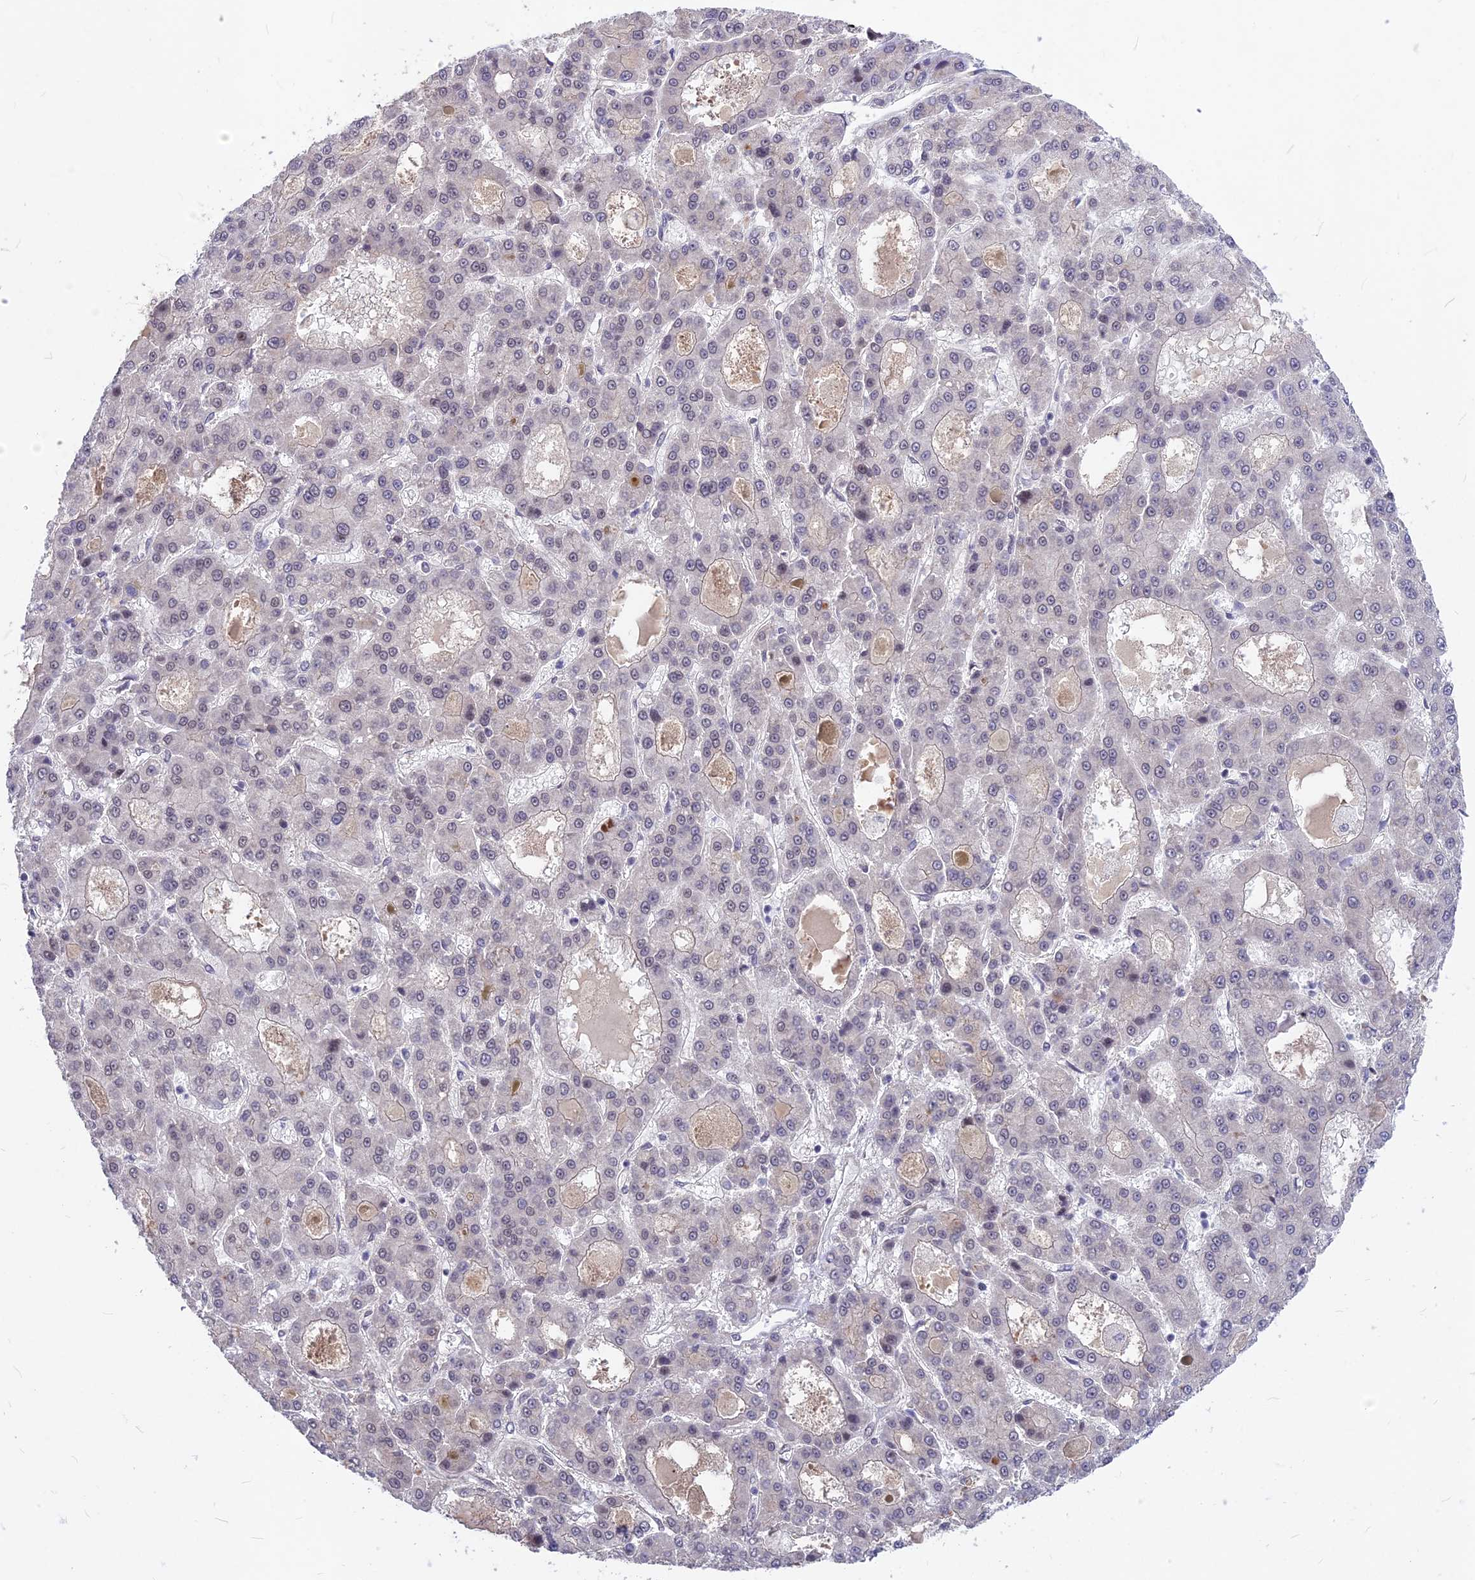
{"staining": {"intensity": "weak", "quantity": "<25%", "location": "nuclear"}, "tissue": "liver cancer", "cell_type": "Tumor cells", "image_type": "cancer", "snomed": [{"axis": "morphology", "description": "Carcinoma, Hepatocellular, NOS"}, {"axis": "topography", "description": "Liver"}], "caption": "IHC histopathology image of neoplastic tissue: liver cancer stained with DAB reveals no significant protein positivity in tumor cells.", "gene": "DIS3", "patient": {"sex": "male", "age": 70}}